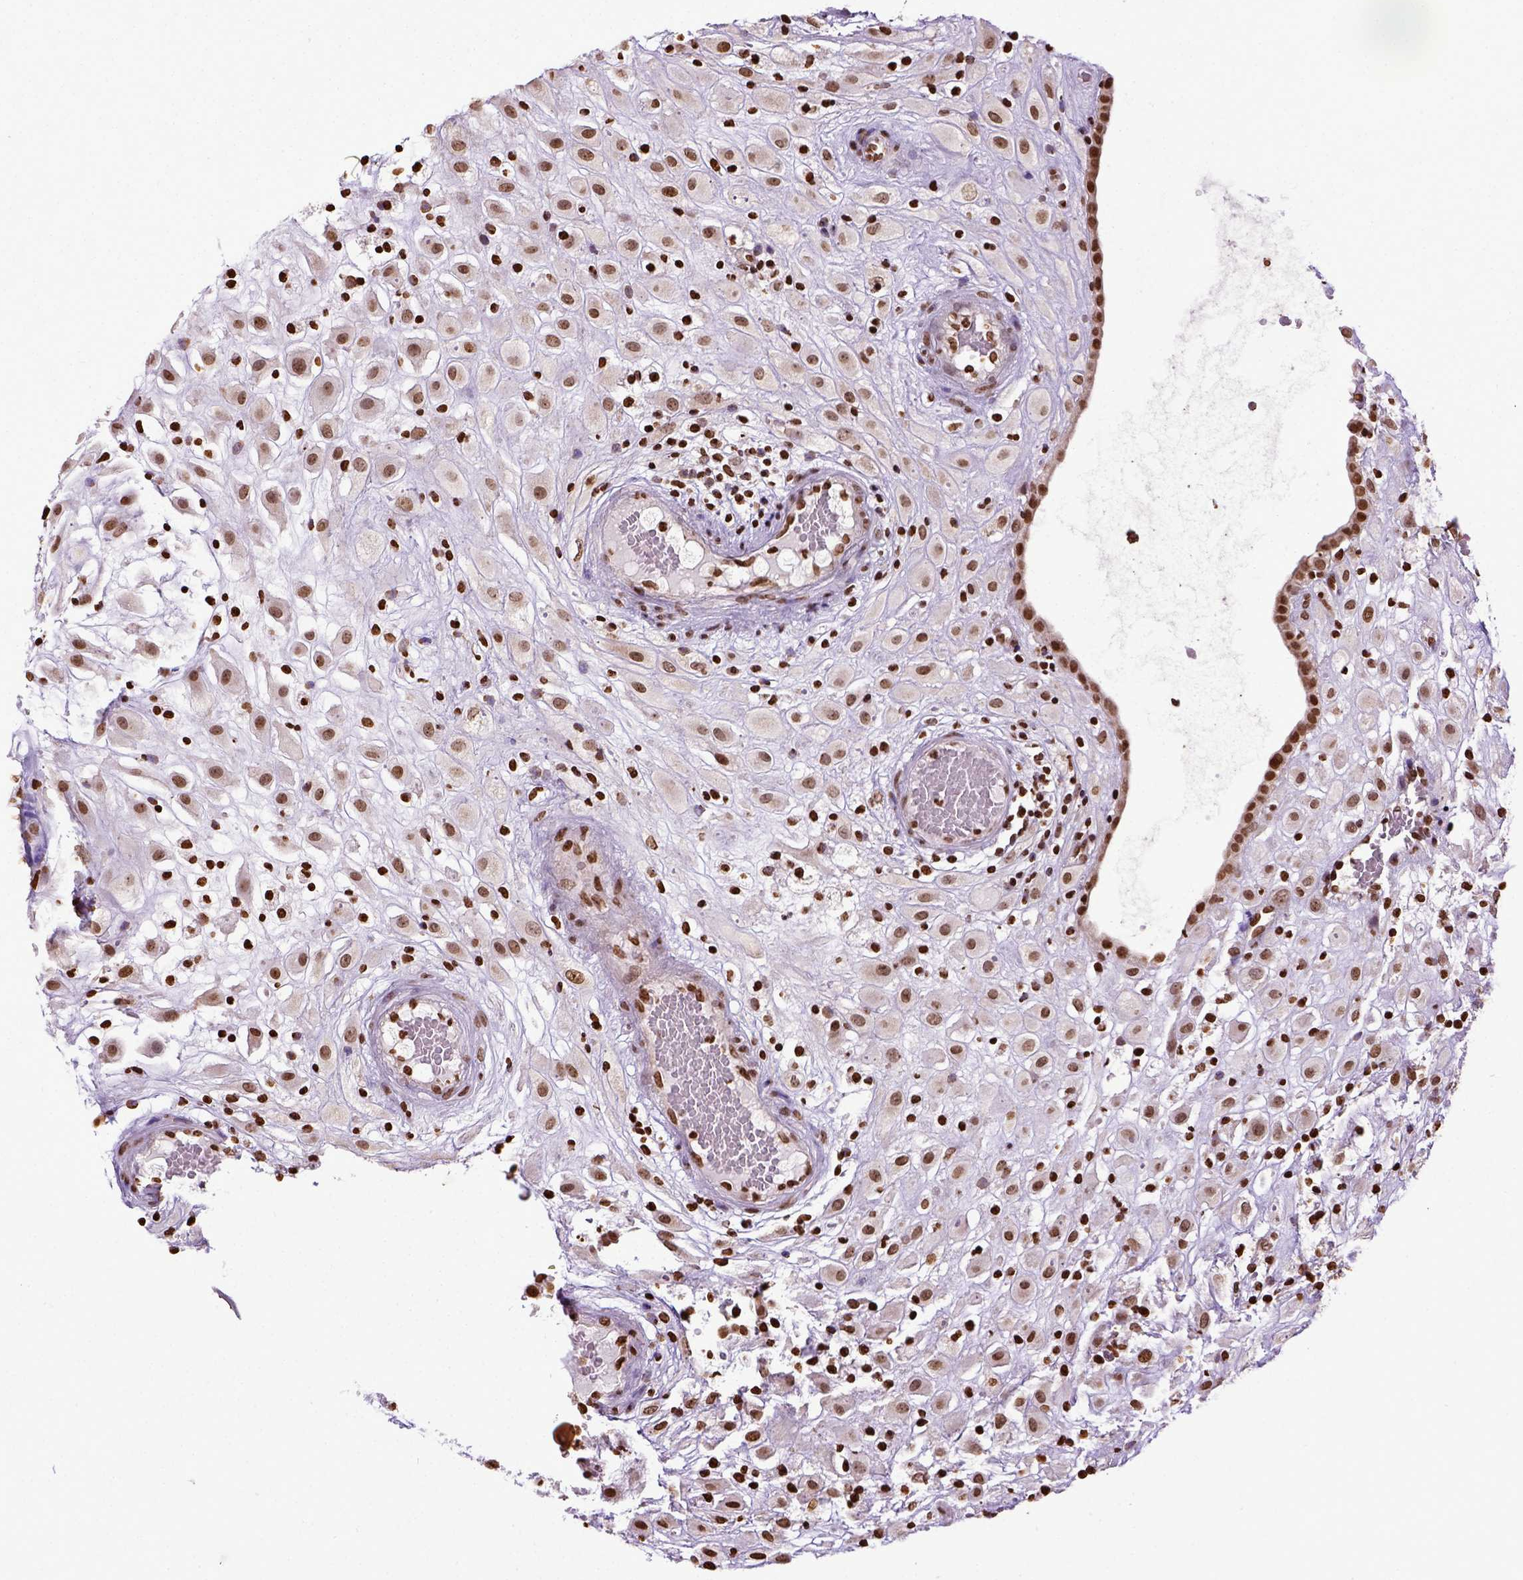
{"staining": {"intensity": "moderate", "quantity": ">75%", "location": "nuclear"}, "tissue": "placenta", "cell_type": "Decidual cells", "image_type": "normal", "snomed": [{"axis": "morphology", "description": "Normal tissue, NOS"}, {"axis": "topography", "description": "Placenta"}], "caption": "Moderate nuclear positivity is present in approximately >75% of decidual cells in normal placenta. (Stains: DAB (3,3'-diaminobenzidine) in brown, nuclei in blue, Microscopy: brightfield microscopy at high magnification).", "gene": "ZNF75D", "patient": {"sex": "female", "age": 24}}